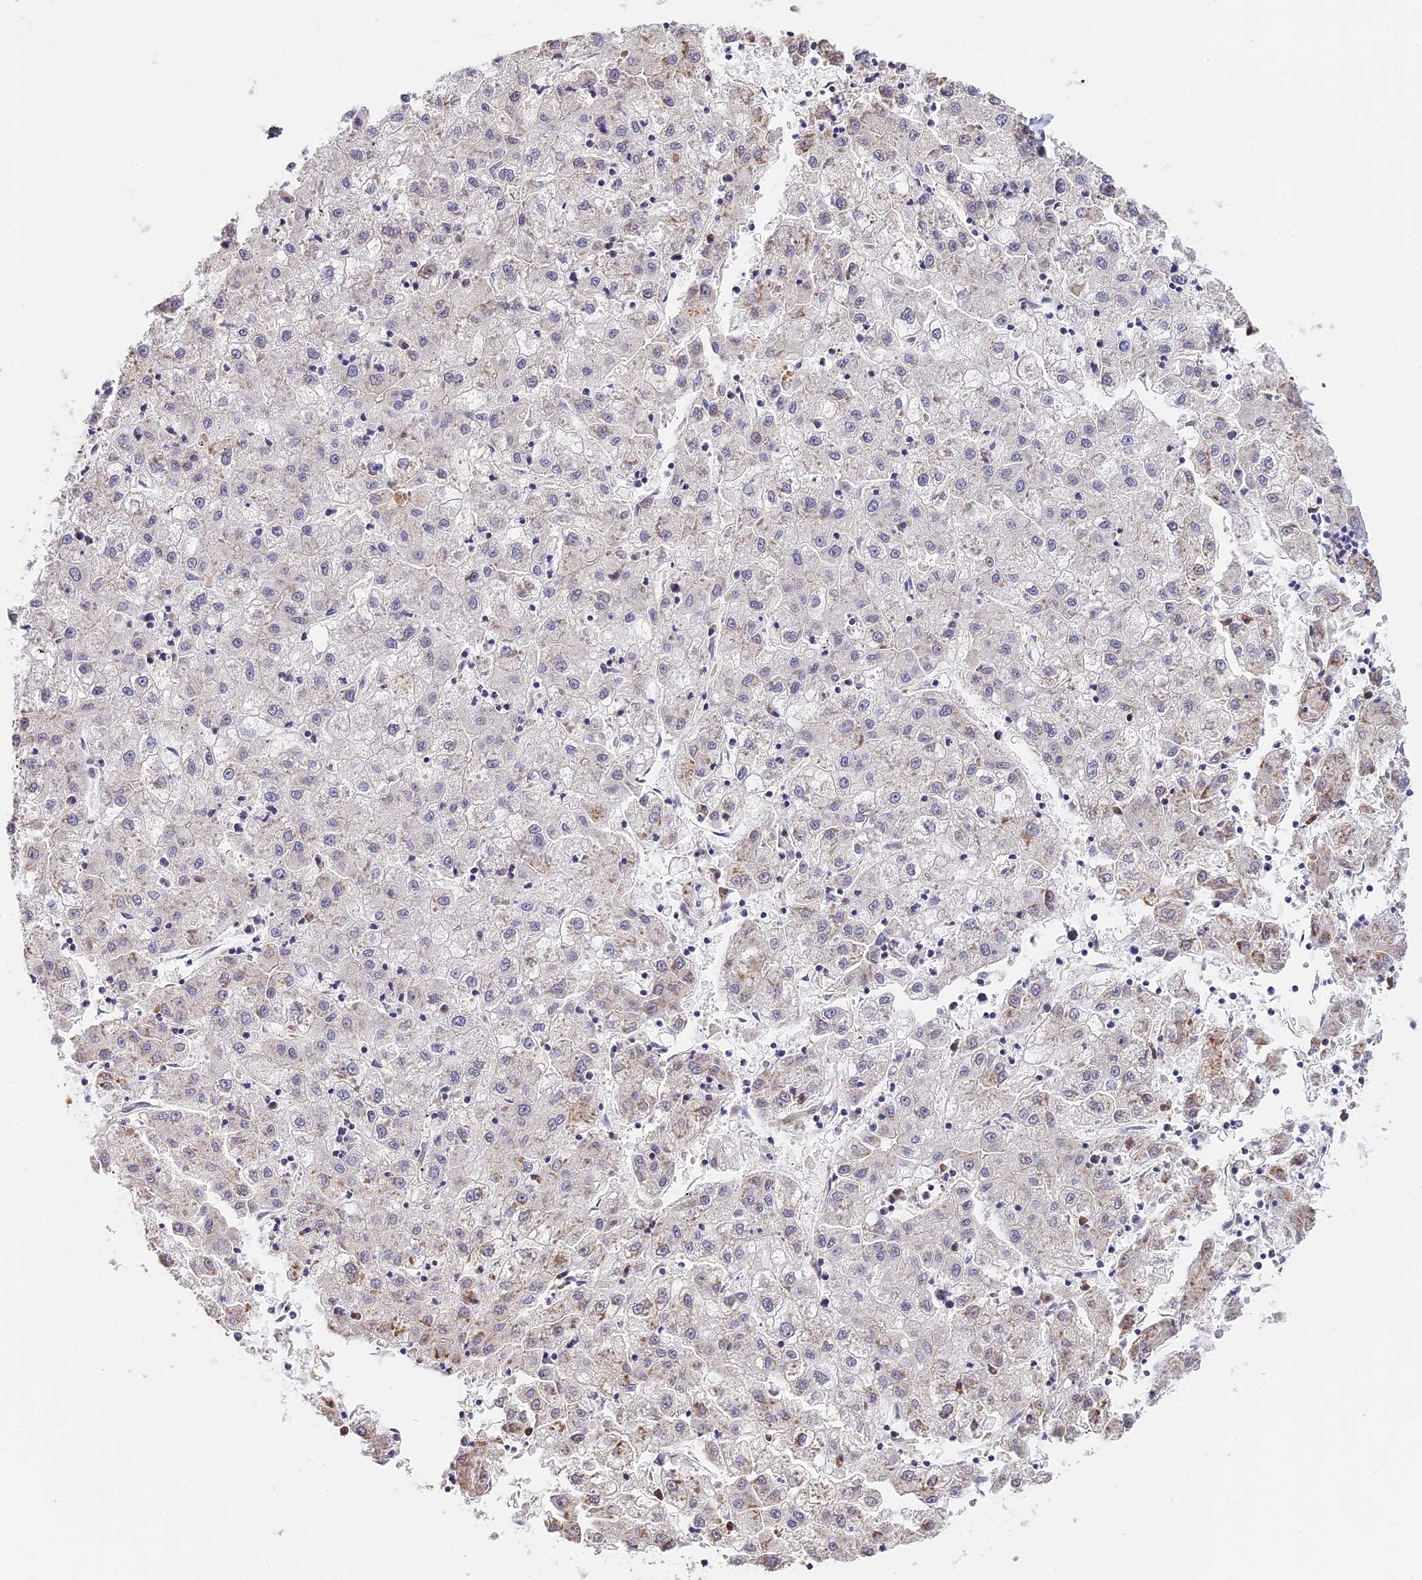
{"staining": {"intensity": "negative", "quantity": "none", "location": "none"}, "tissue": "liver cancer", "cell_type": "Tumor cells", "image_type": "cancer", "snomed": [{"axis": "morphology", "description": "Carcinoma, Hepatocellular, NOS"}, {"axis": "topography", "description": "Liver"}], "caption": "This is an immunohistochemistry (IHC) image of human liver hepatocellular carcinoma. There is no expression in tumor cells.", "gene": "IMPACT", "patient": {"sex": "male", "age": 72}}